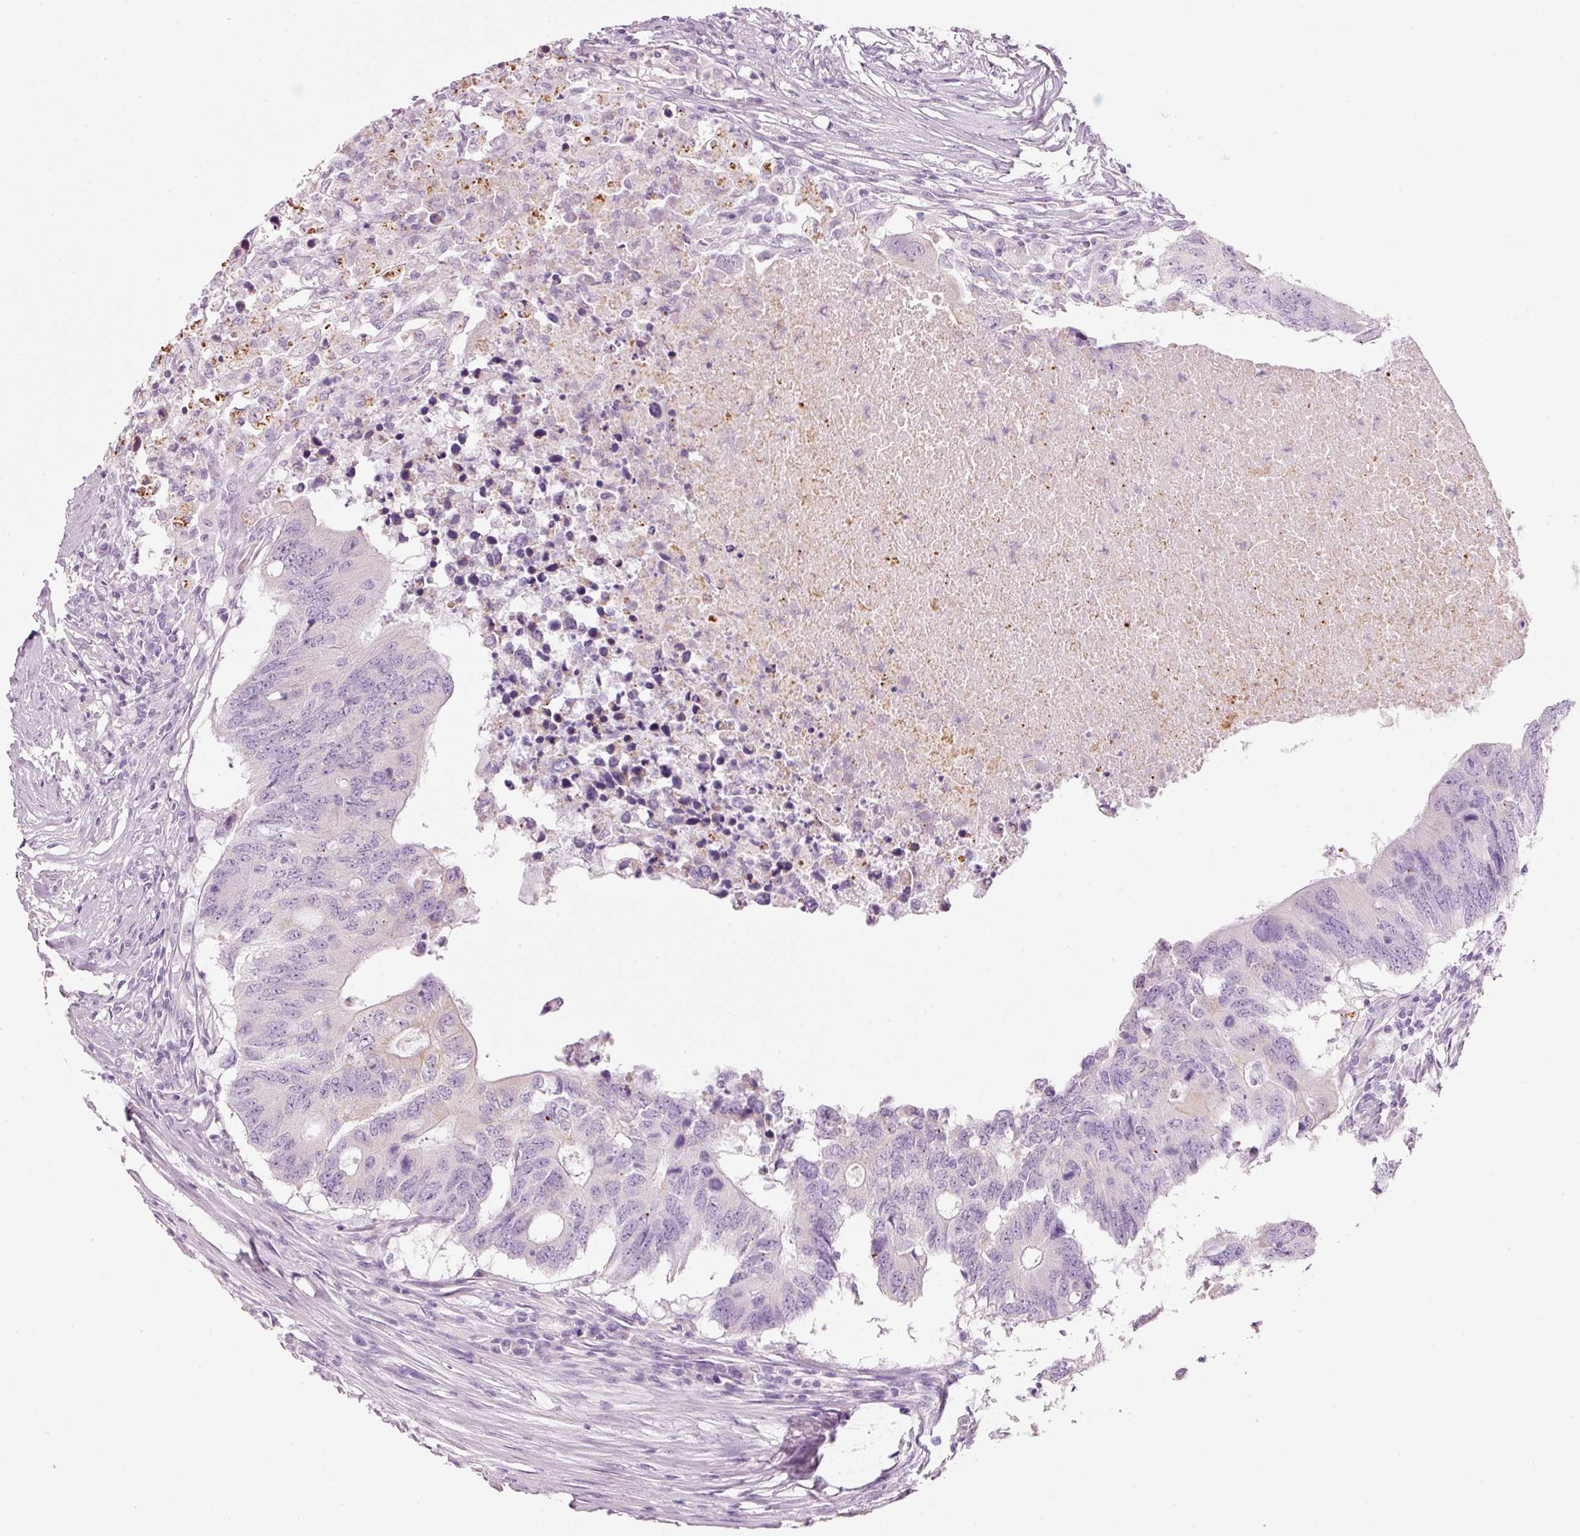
{"staining": {"intensity": "negative", "quantity": "none", "location": "none"}, "tissue": "colorectal cancer", "cell_type": "Tumor cells", "image_type": "cancer", "snomed": [{"axis": "morphology", "description": "Adenocarcinoma, NOS"}, {"axis": "topography", "description": "Colon"}], "caption": "The IHC histopathology image has no significant staining in tumor cells of colorectal cancer (adenocarcinoma) tissue.", "gene": "CARD16", "patient": {"sex": "male", "age": 71}}